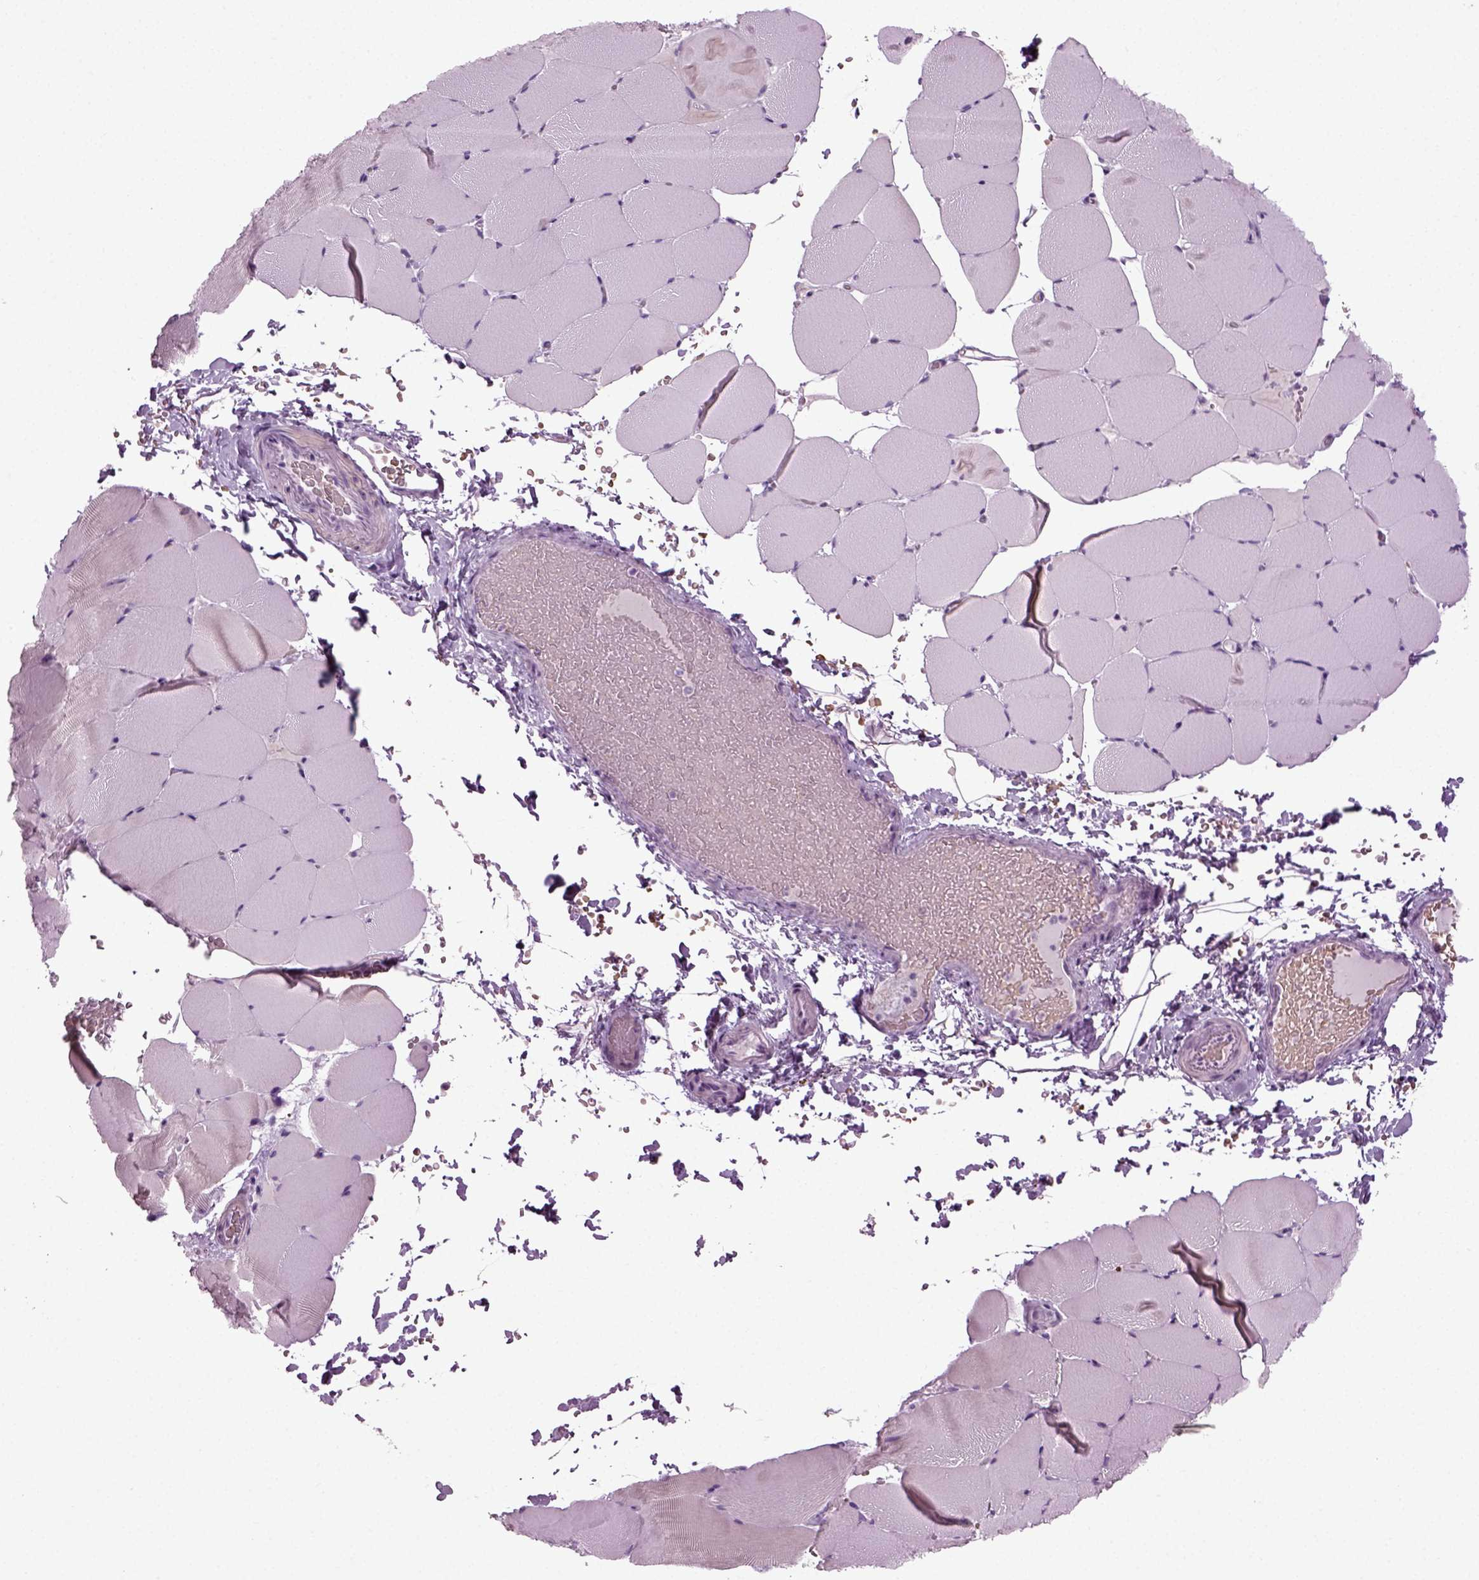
{"staining": {"intensity": "negative", "quantity": "none", "location": "none"}, "tissue": "skeletal muscle", "cell_type": "Myocytes", "image_type": "normal", "snomed": [{"axis": "morphology", "description": "Normal tissue, NOS"}, {"axis": "topography", "description": "Skeletal muscle"}], "caption": "IHC histopathology image of unremarkable skeletal muscle stained for a protein (brown), which shows no expression in myocytes.", "gene": "ZC2HC1C", "patient": {"sex": "female", "age": 37}}